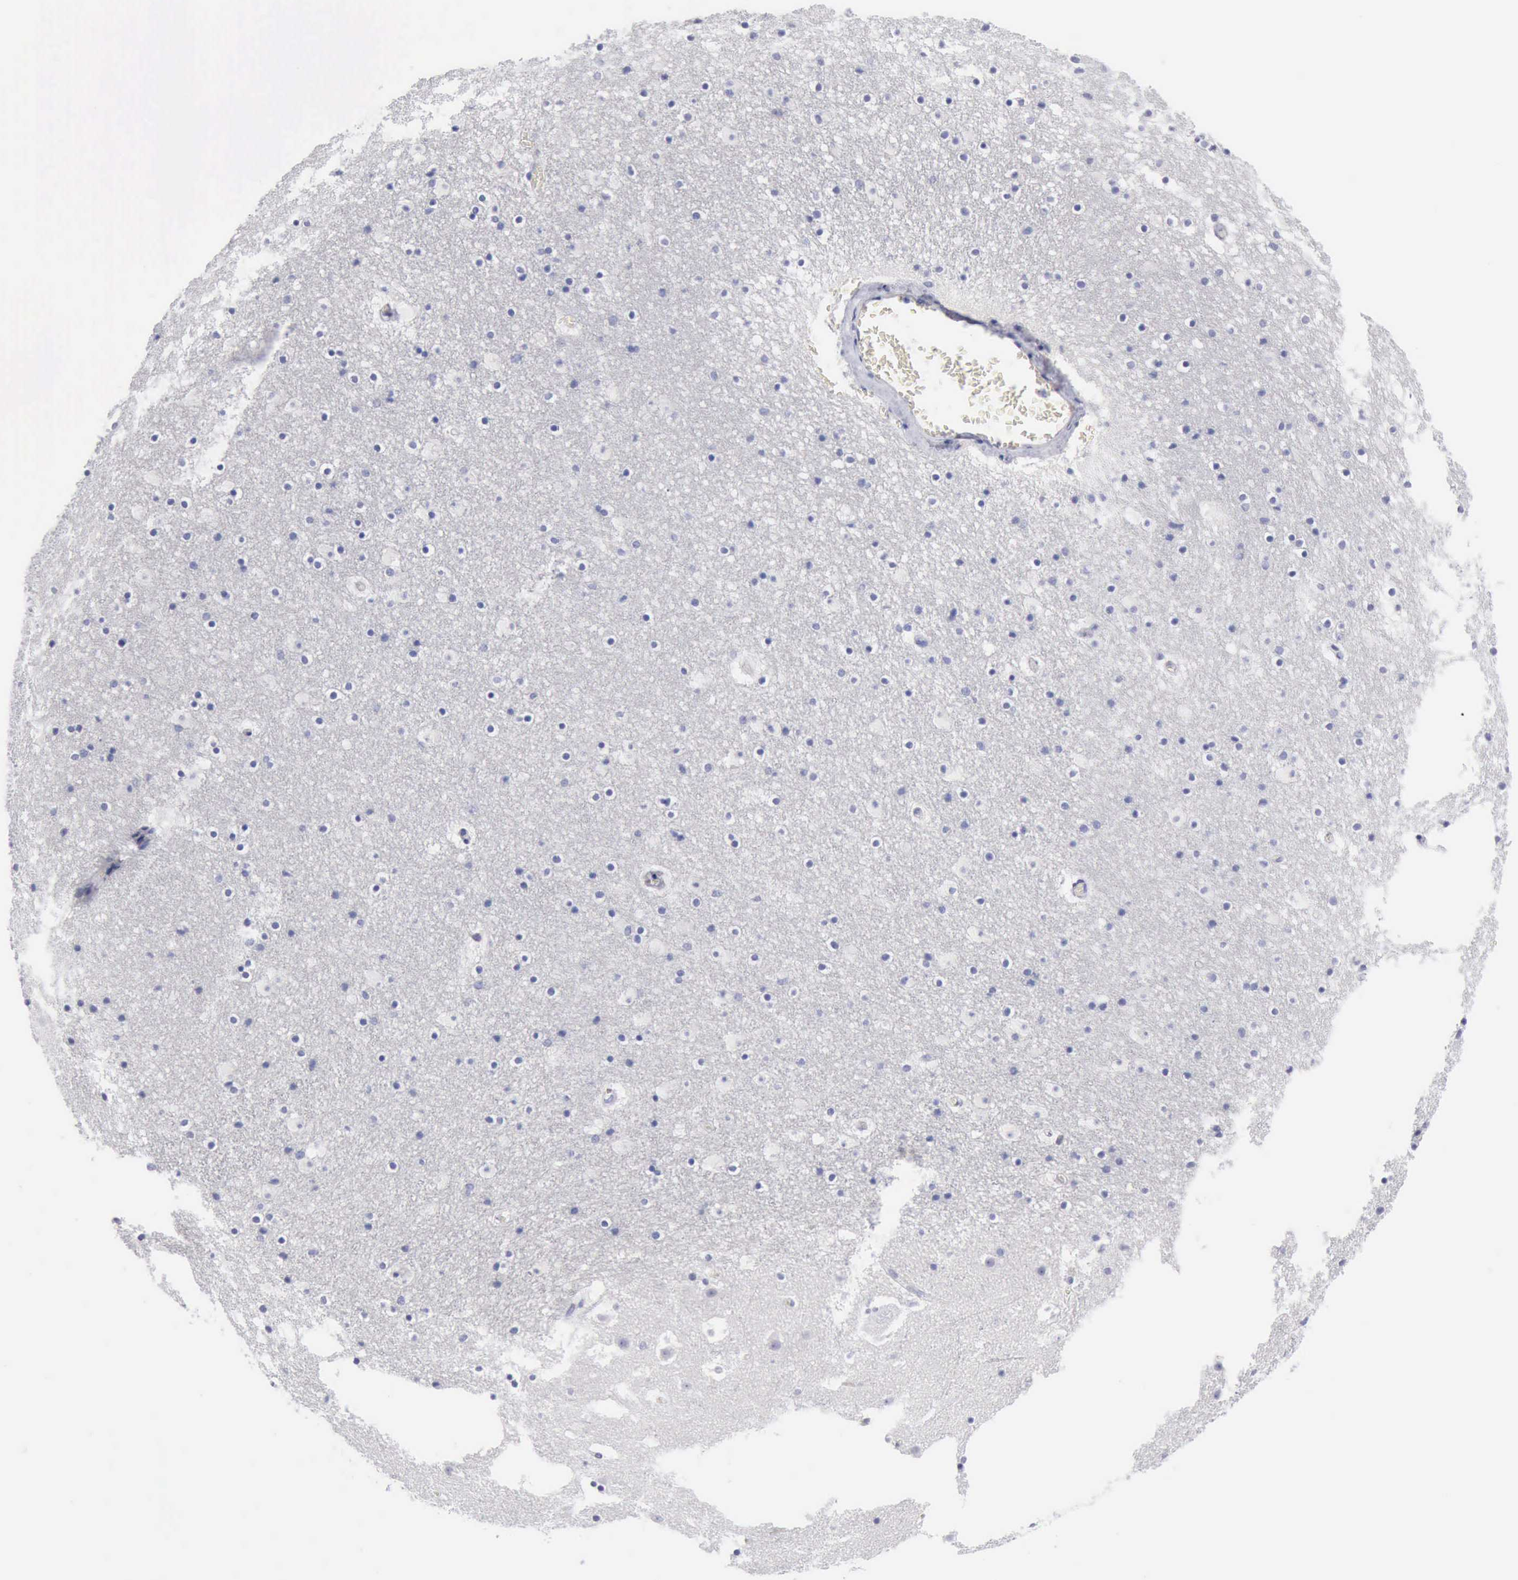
{"staining": {"intensity": "negative", "quantity": "none", "location": "none"}, "tissue": "caudate", "cell_type": "Glial cells", "image_type": "normal", "snomed": [{"axis": "morphology", "description": "Normal tissue, NOS"}, {"axis": "topography", "description": "Lateral ventricle wall"}], "caption": "An immunohistochemistry histopathology image of unremarkable caudate is shown. There is no staining in glial cells of caudate. Nuclei are stained in blue.", "gene": "CYP19A1", "patient": {"sex": "male", "age": 45}}